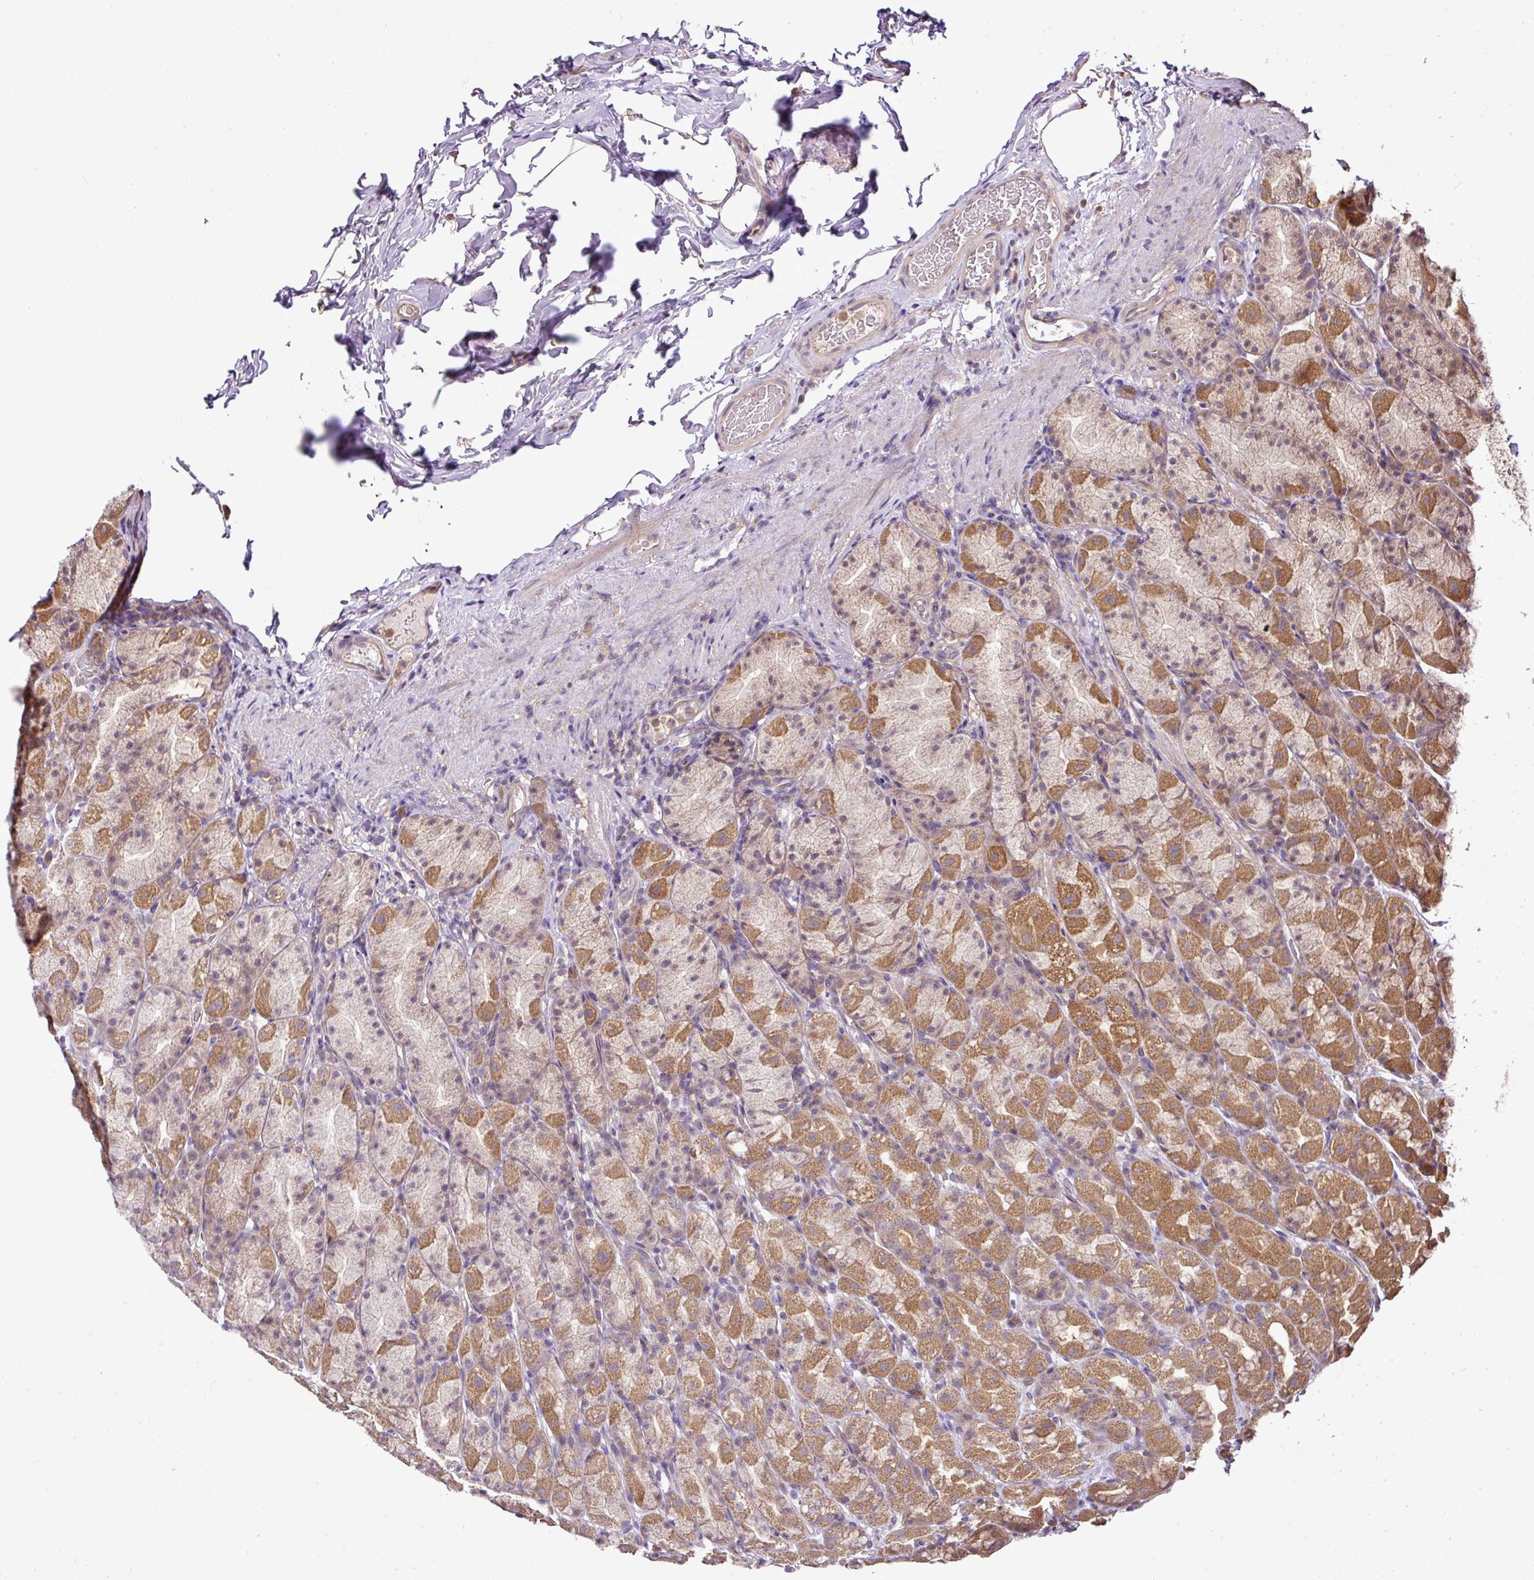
{"staining": {"intensity": "moderate", "quantity": ">75%", "location": "cytoplasmic/membranous"}, "tissue": "stomach", "cell_type": "Glandular cells", "image_type": "normal", "snomed": [{"axis": "morphology", "description": "Normal tissue, NOS"}, {"axis": "topography", "description": "Stomach, upper"}, {"axis": "topography", "description": "Stomach"}], "caption": "Immunohistochemistry (IHC) of unremarkable stomach demonstrates medium levels of moderate cytoplasmic/membranous staining in approximately >75% of glandular cells.", "gene": "TMEM107", "patient": {"sex": "male", "age": 68}}